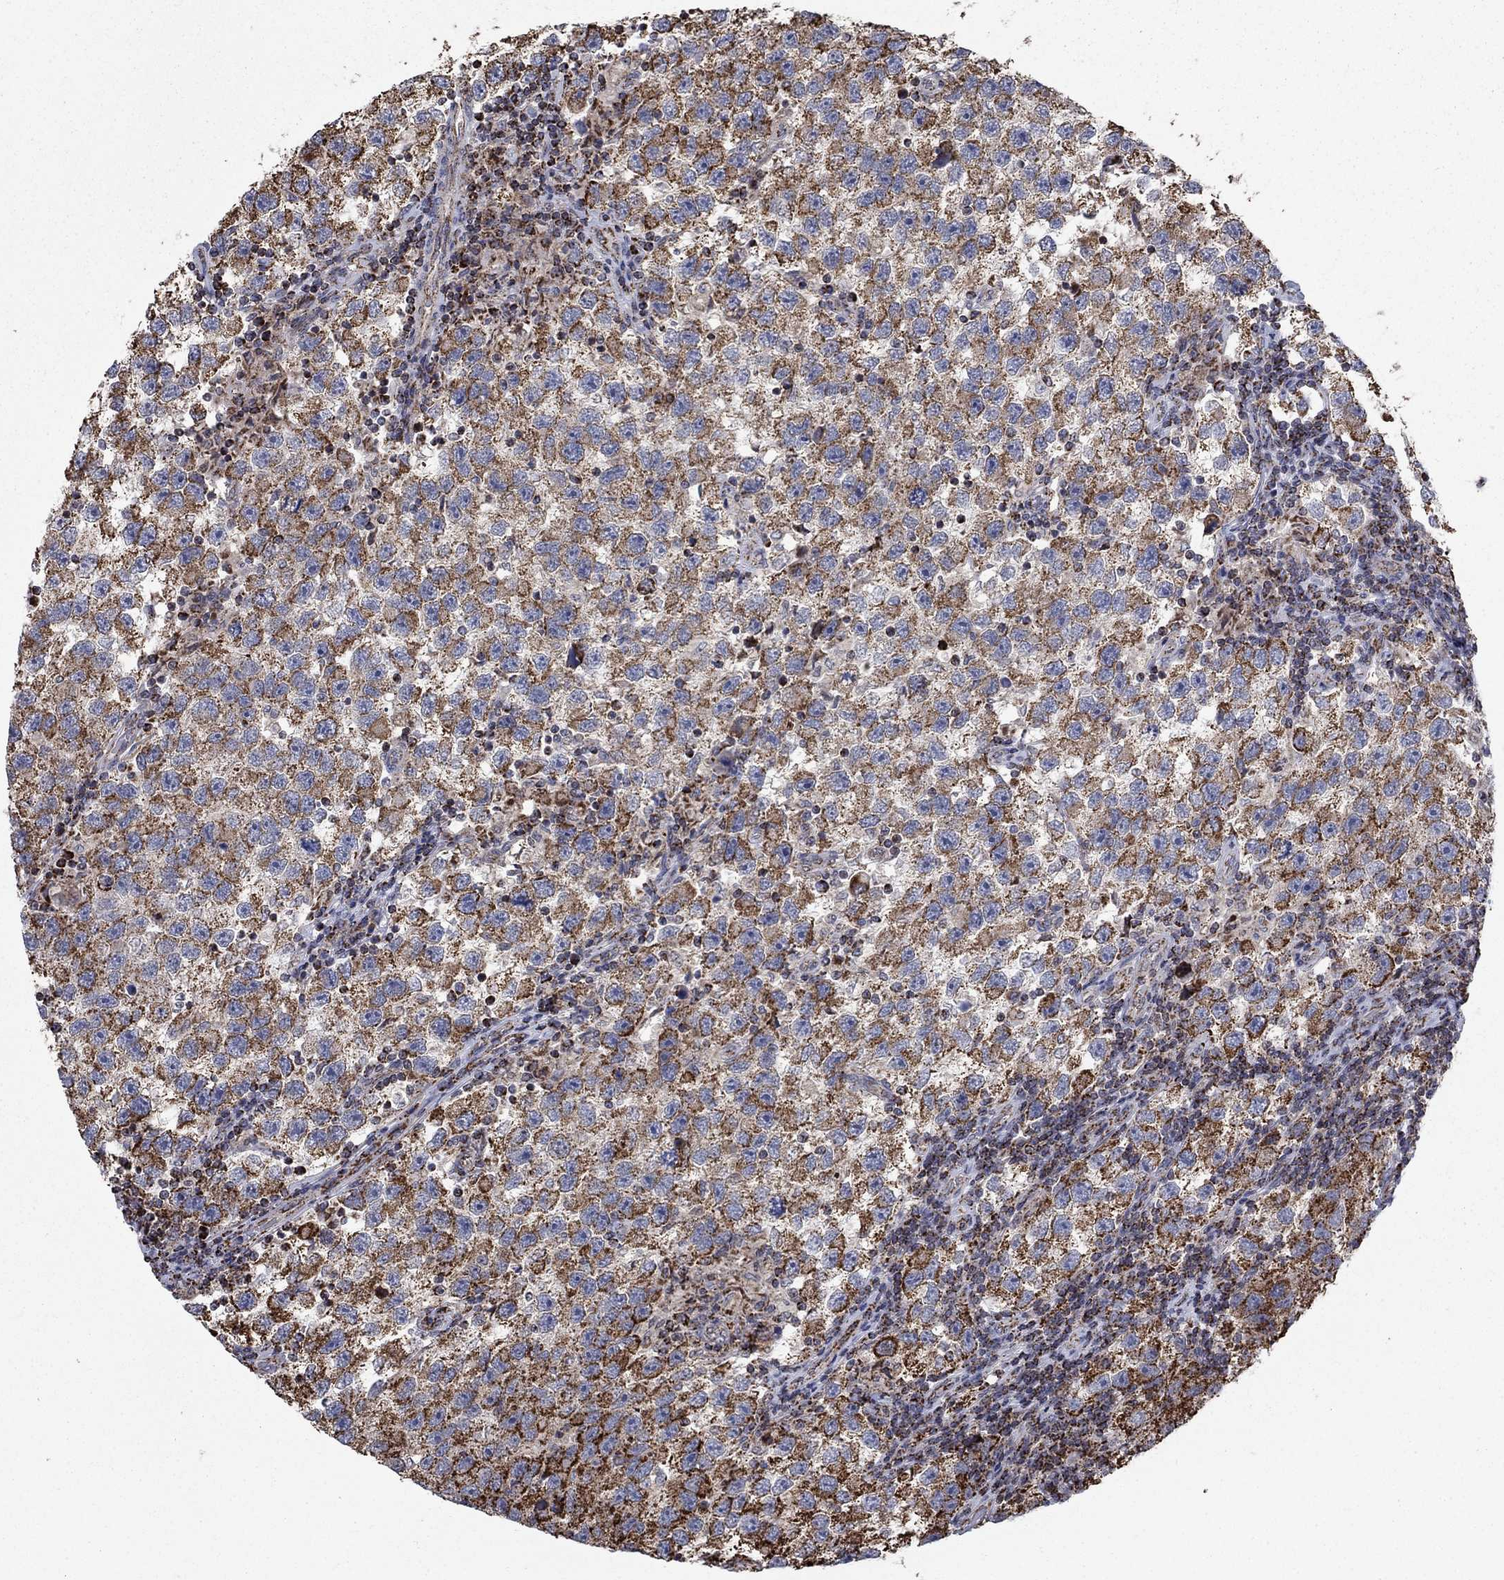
{"staining": {"intensity": "strong", "quantity": "25%-75%", "location": "cytoplasmic/membranous"}, "tissue": "testis cancer", "cell_type": "Tumor cells", "image_type": "cancer", "snomed": [{"axis": "morphology", "description": "Seminoma, NOS"}, {"axis": "topography", "description": "Testis"}], "caption": "Immunohistochemistry (IHC) photomicrograph of neoplastic tissue: human testis cancer (seminoma) stained using immunohistochemistry reveals high levels of strong protein expression localized specifically in the cytoplasmic/membranous of tumor cells, appearing as a cytoplasmic/membranous brown color.", "gene": "MOAP1", "patient": {"sex": "male", "age": 26}}